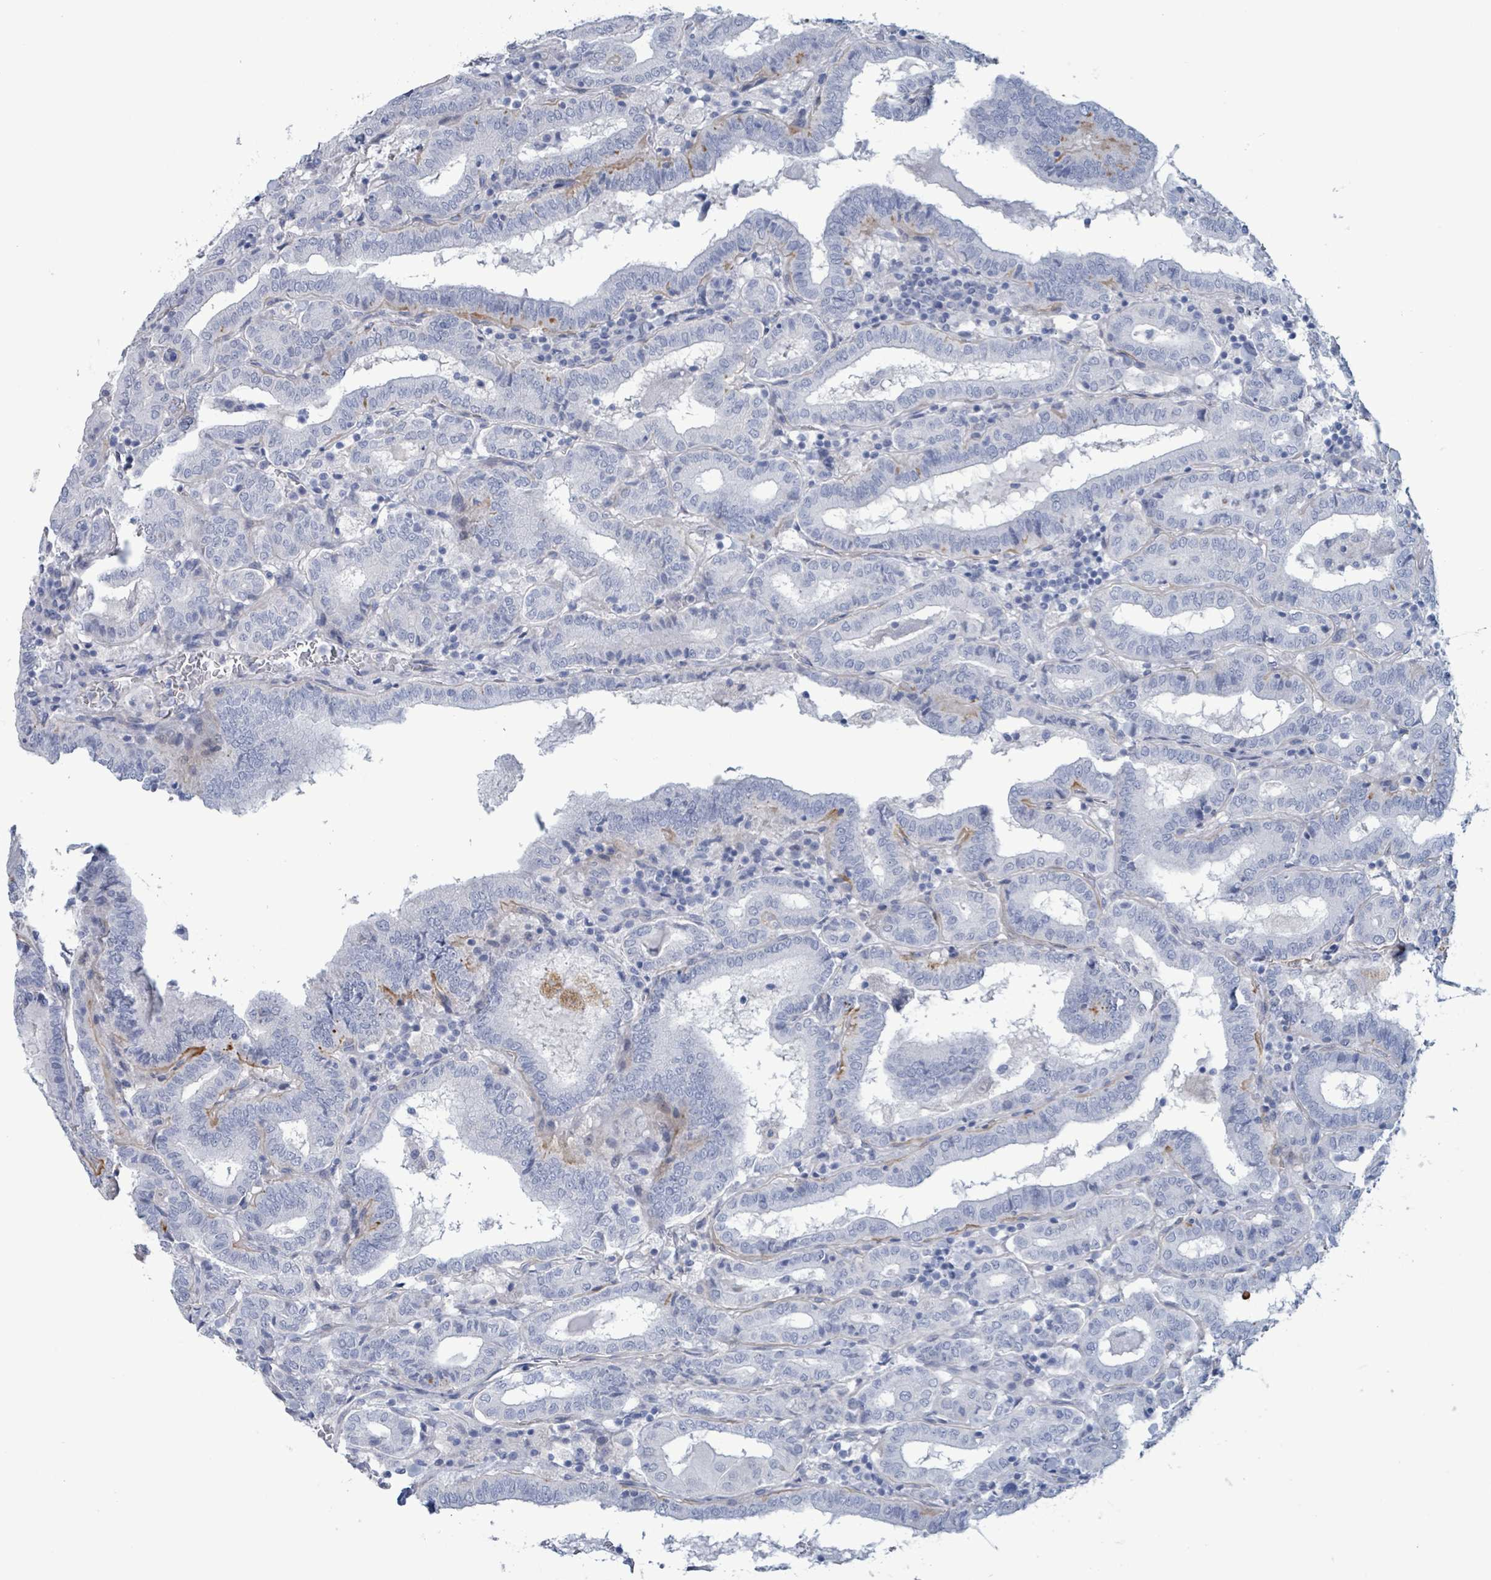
{"staining": {"intensity": "negative", "quantity": "none", "location": "none"}, "tissue": "thyroid cancer", "cell_type": "Tumor cells", "image_type": "cancer", "snomed": [{"axis": "morphology", "description": "Papillary adenocarcinoma, NOS"}, {"axis": "topography", "description": "Thyroid gland"}], "caption": "An image of human thyroid cancer is negative for staining in tumor cells. The staining is performed using DAB brown chromogen with nuclei counter-stained in using hematoxylin.", "gene": "PKLR", "patient": {"sex": "female", "age": 72}}